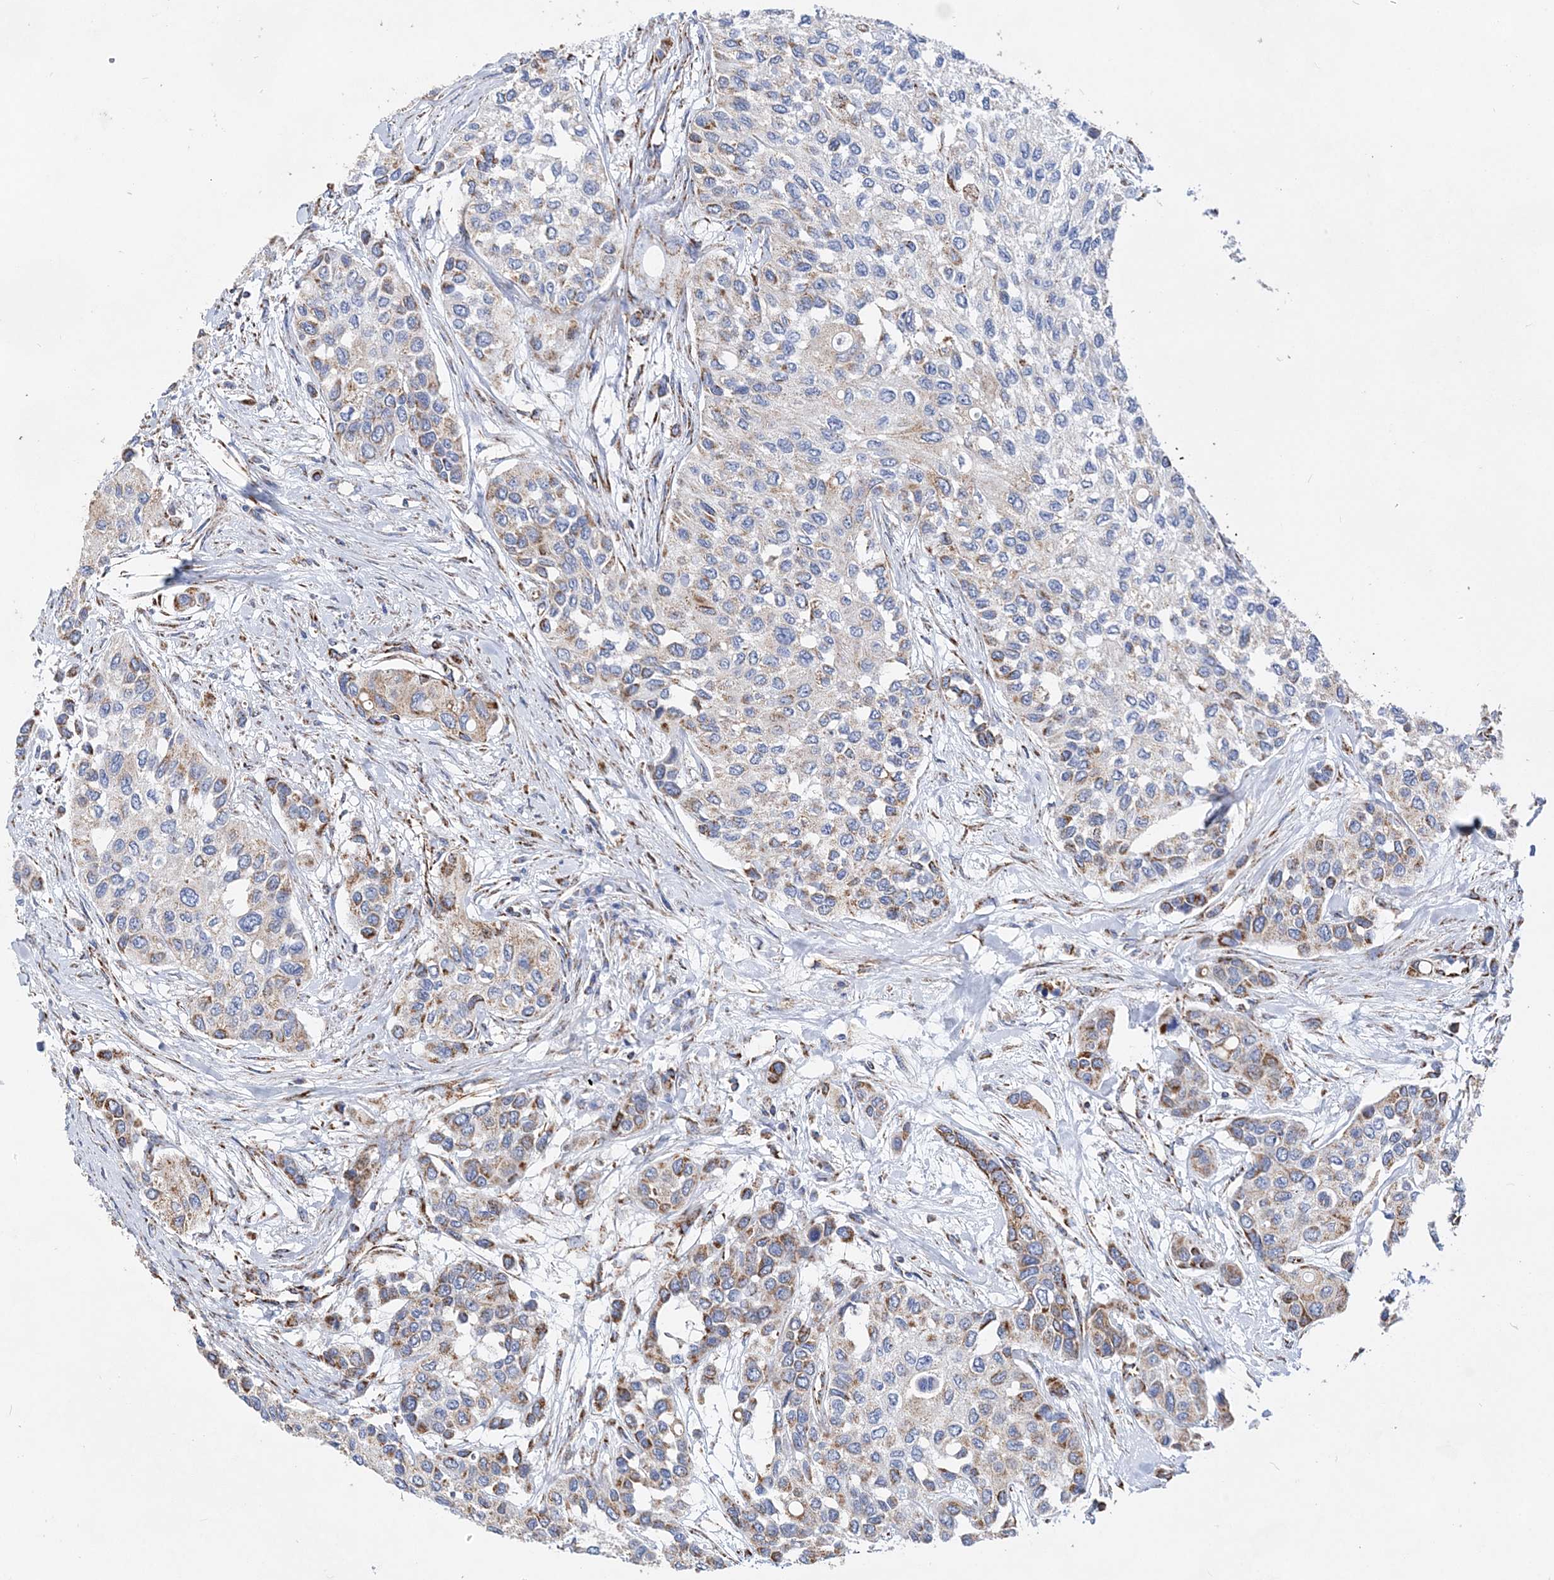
{"staining": {"intensity": "moderate", "quantity": "<25%", "location": "cytoplasmic/membranous"}, "tissue": "urothelial cancer", "cell_type": "Tumor cells", "image_type": "cancer", "snomed": [{"axis": "morphology", "description": "Normal tissue, NOS"}, {"axis": "morphology", "description": "Urothelial carcinoma, High grade"}, {"axis": "topography", "description": "Vascular tissue"}, {"axis": "topography", "description": "Urinary bladder"}], "caption": "The photomicrograph reveals a brown stain indicating the presence of a protein in the cytoplasmic/membranous of tumor cells in urothelial cancer.", "gene": "ACOT9", "patient": {"sex": "female", "age": 56}}